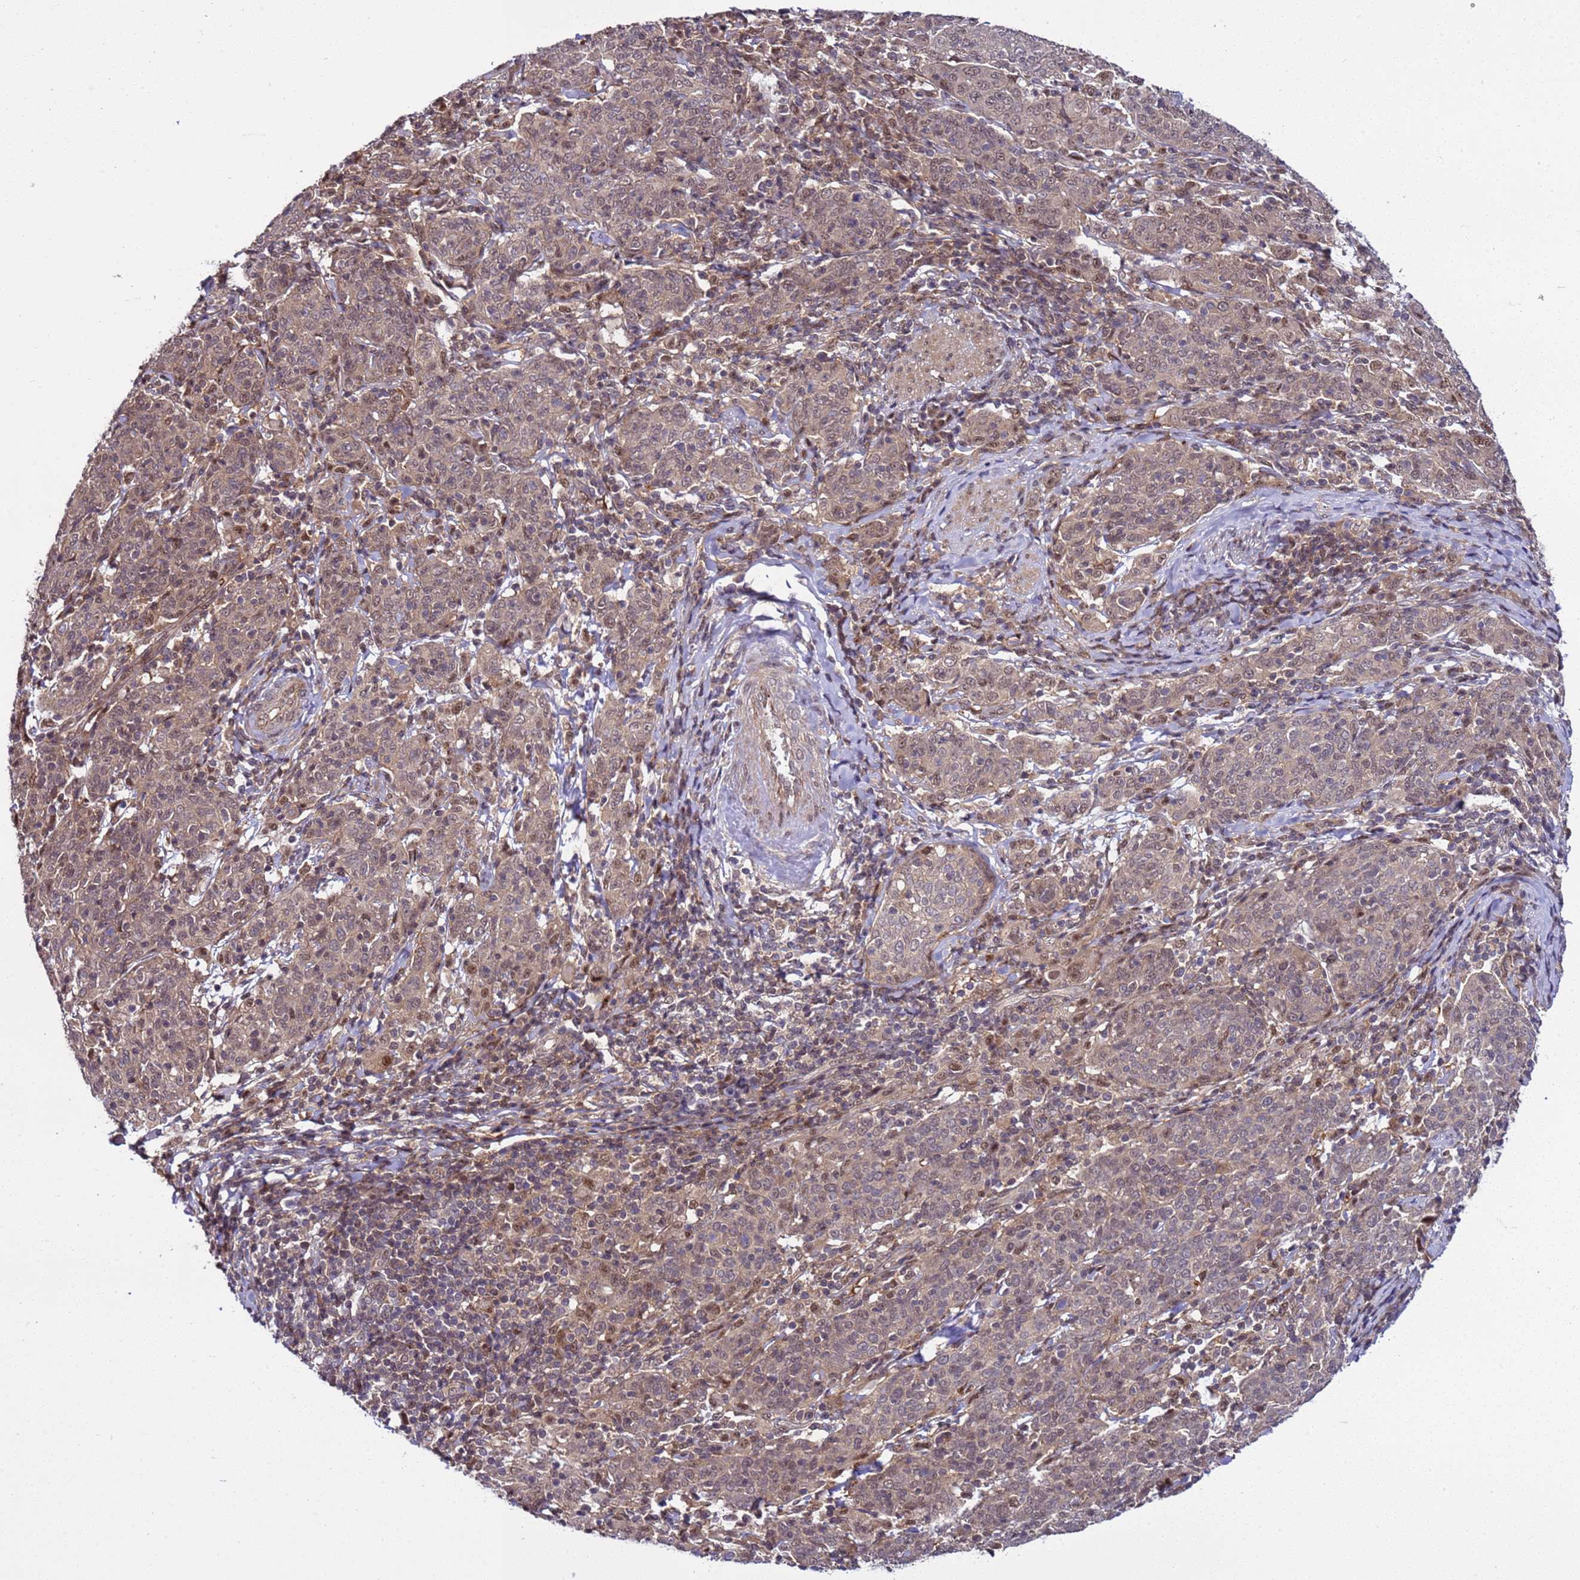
{"staining": {"intensity": "weak", "quantity": ">75%", "location": "cytoplasmic/membranous,nuclear"}, "tissue": "cervical cancer", "cell_type": "Tumor cells", "image_type": "cancer", "snomed": [{"axis": "morphology", "description": "Squamous cell carcinoma, NOS"}, {"axis": "topography", "description": "Cervix"}], "caption": "IHC (DAB) staining of human cervical cancer reveals weak cytoplasmic/membranous and nuclear protein positivity in about >75% of tumor cells.", "gene": "GEN1", "patient": {"sex": "female", "age": 67}}